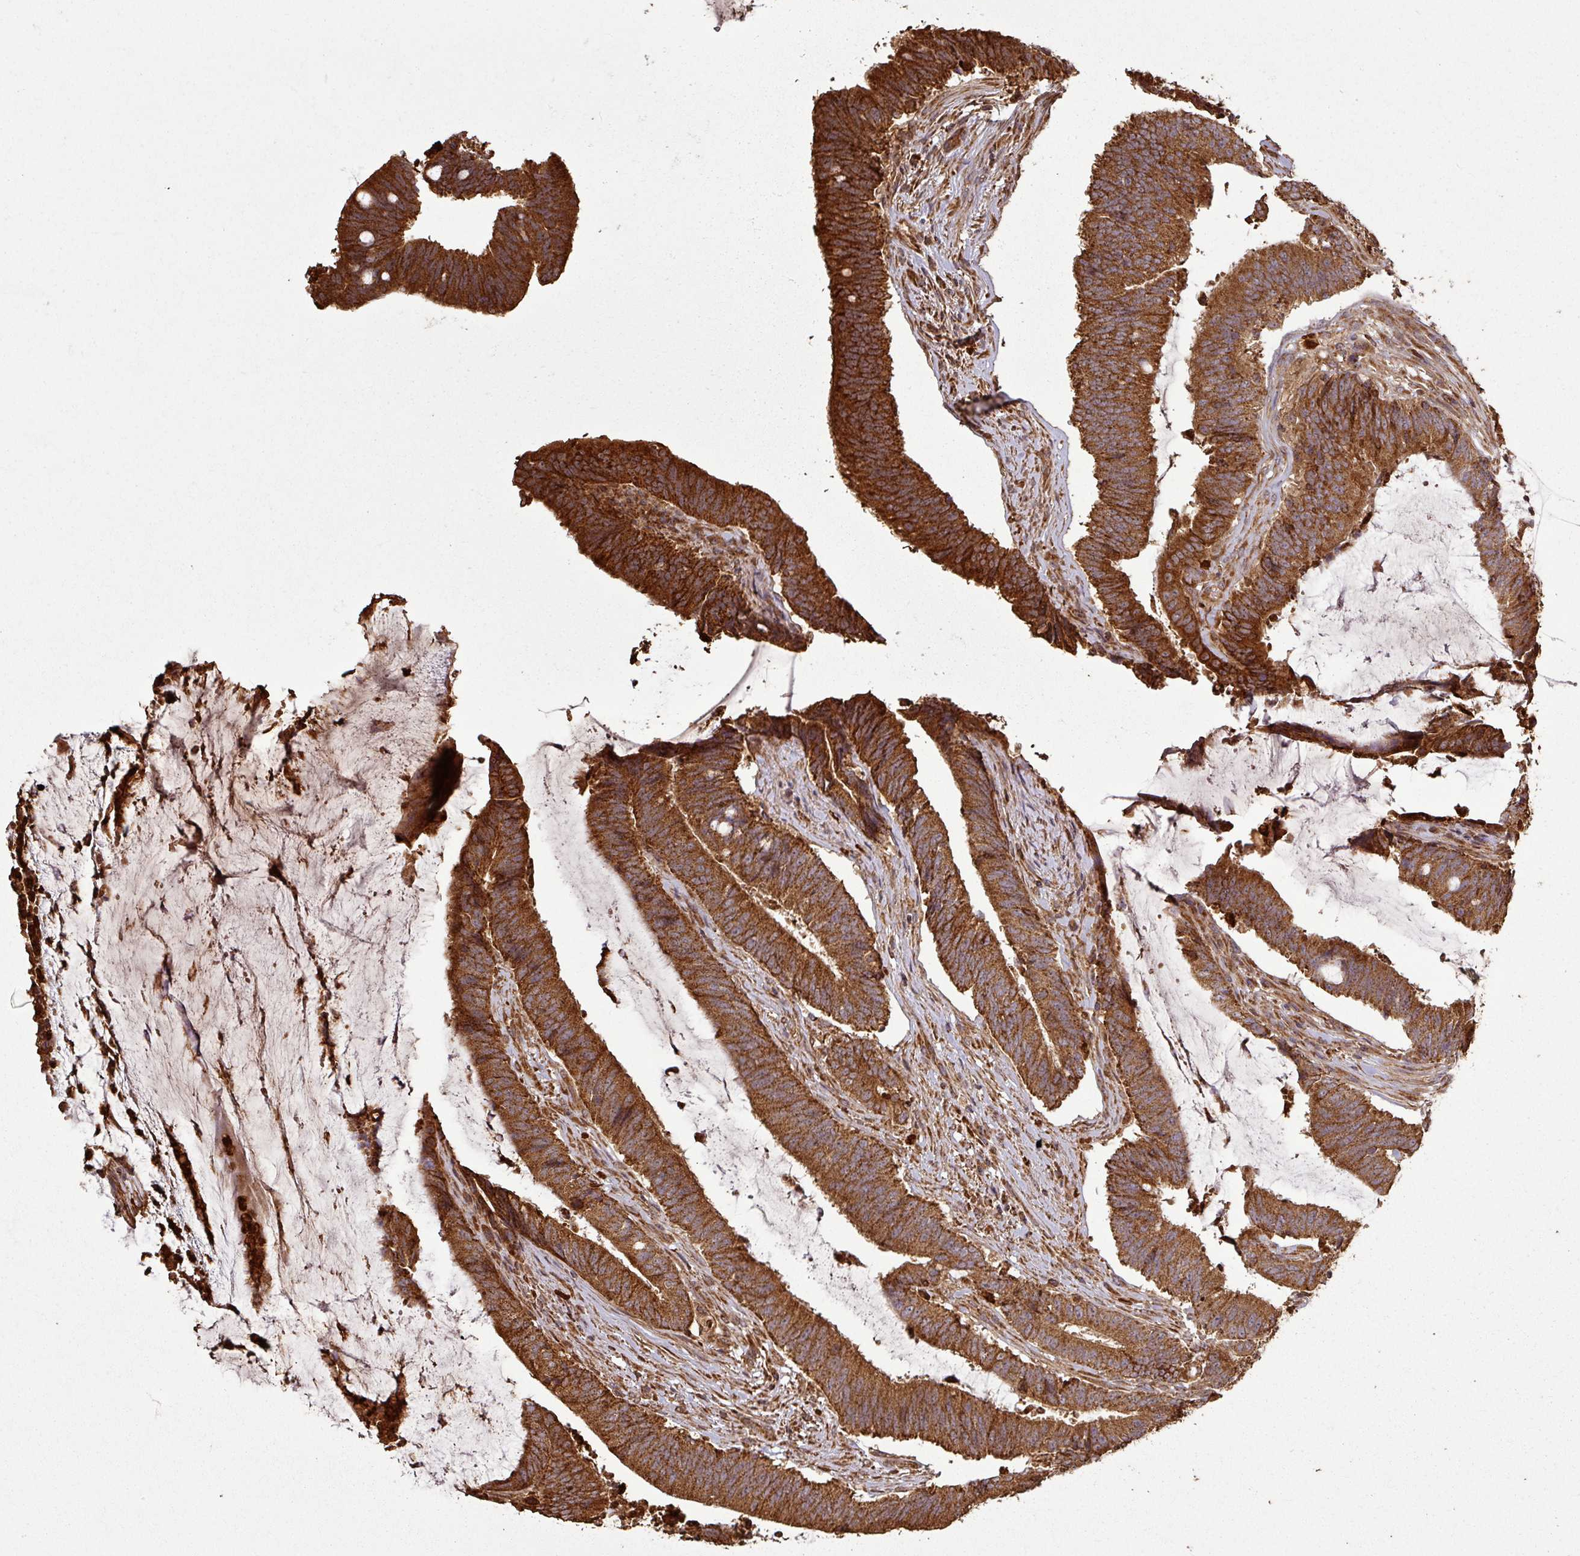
{"staining": {"intensity": "strong", "quantity": ">75%", "location": "cytoplasmic/membranous"}, "tissue": "colorectal cancer", "cell_type": "Tumor cells", "image_type": "cancer", "snomed": [{"axis": "morphology", "description": "Adenocarcinoma, NOS"}, {"axis": "topography", "description": "Colon"}], "caption": "A photomicrograph of colorectal adenocarcinoma stained for a protein demonstrates strong cytoplasmic/membranous brown staining in tumor cells.", "gene": "PLEKHM1", "patient": {"sex": "female", "age": 43}}